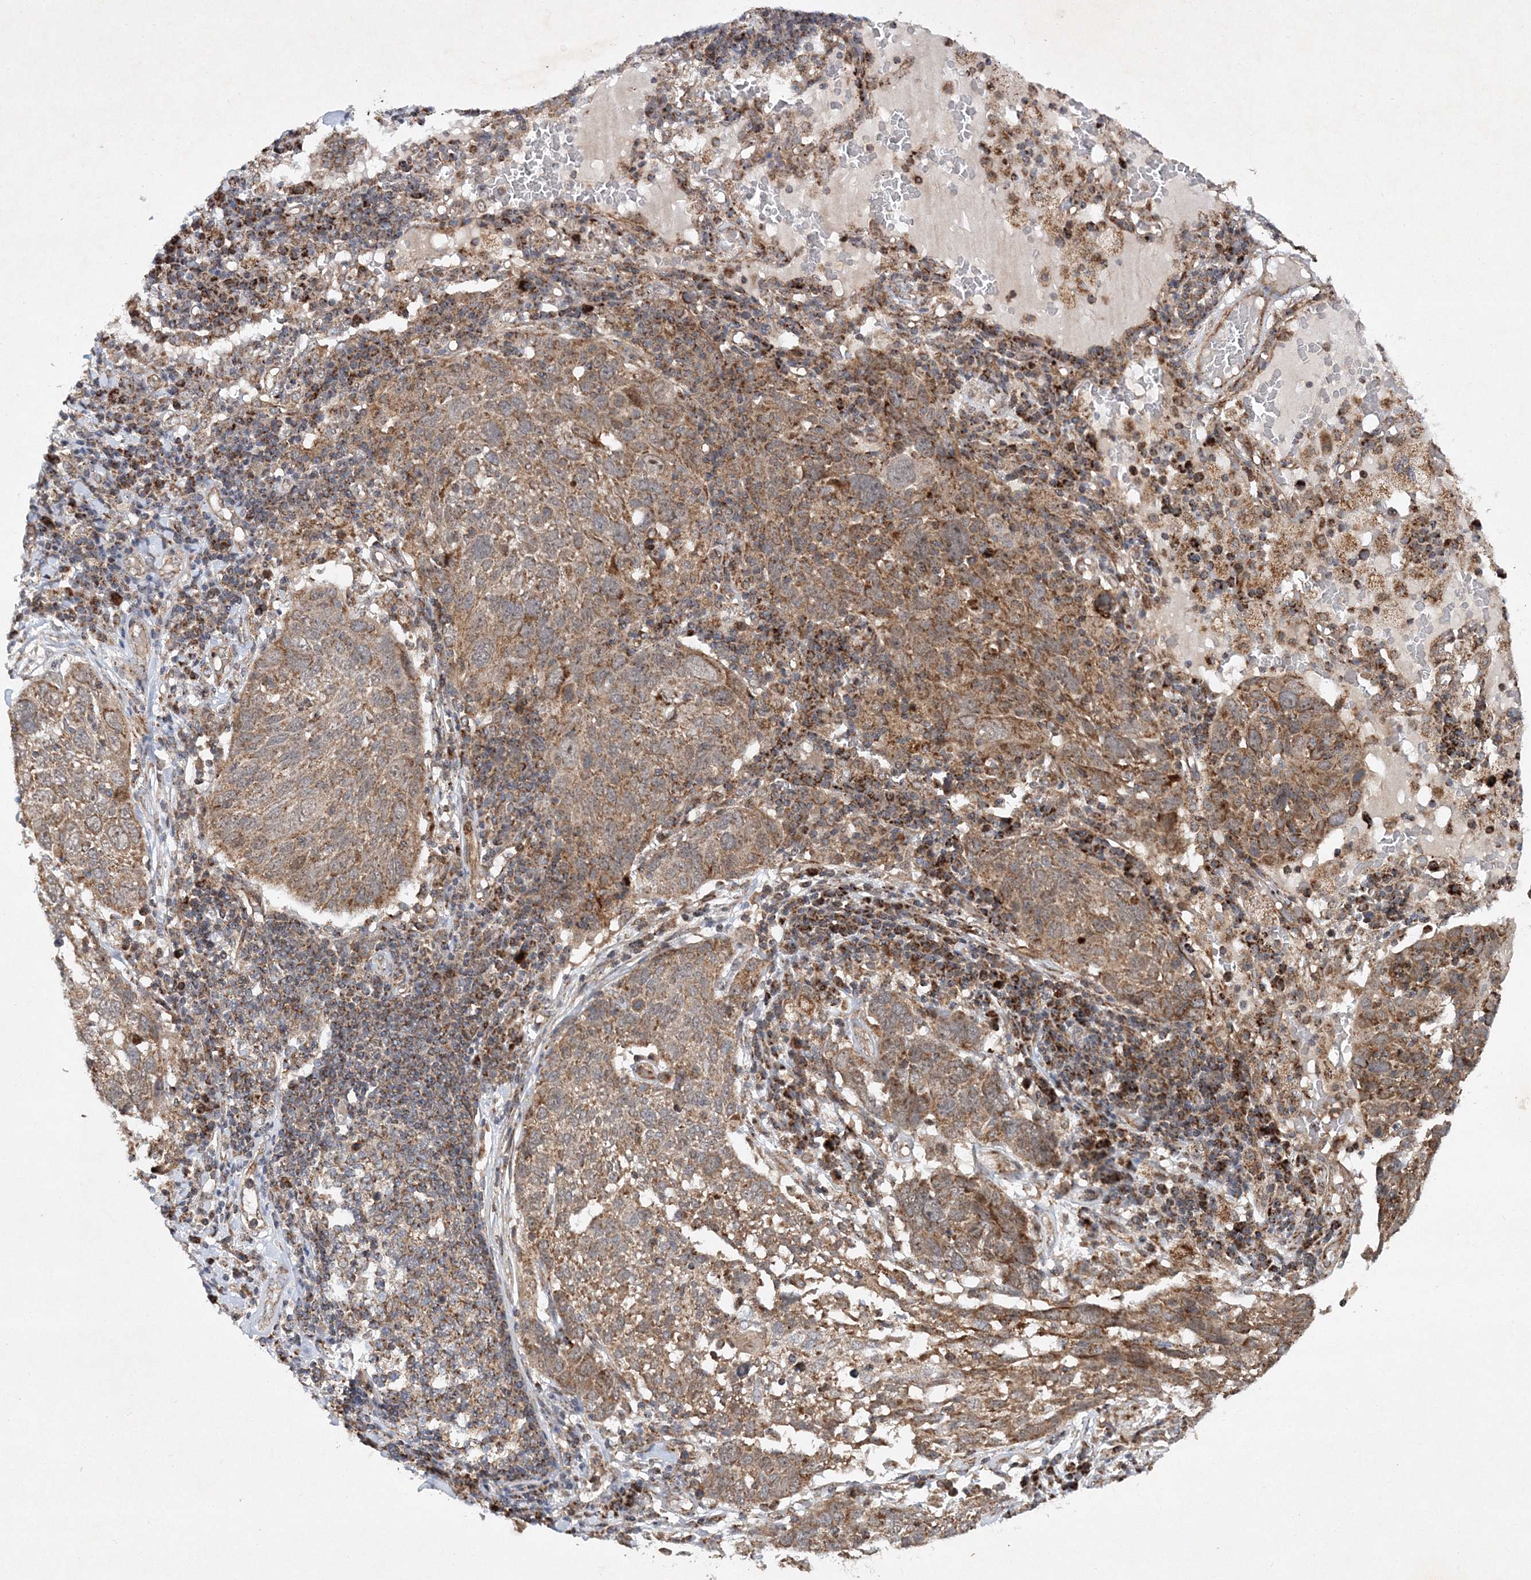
{"staining": {"intensity": "moderate", "quantity": ">75%", "location": "cytoplasmic/membranous"}, "tissue": "lung cancer", "cell_type": "Tumor cells", "image_type": "cancer", "snomed": [{"axis": "morphology", "description": "Squamous cell carcinoma, NOS"}, {"axis": "topography", "description": "Lung"}], "caption": "Immunohistochemistry (IHC) of lung cancer (squamous cell carcinoma) demonstrates medium levels of moderate cytoplasmic/membranous staining in about >75% of tumor cells.", "gene": "SCRN3", "patient": {"sex": "male", "age": 65}}